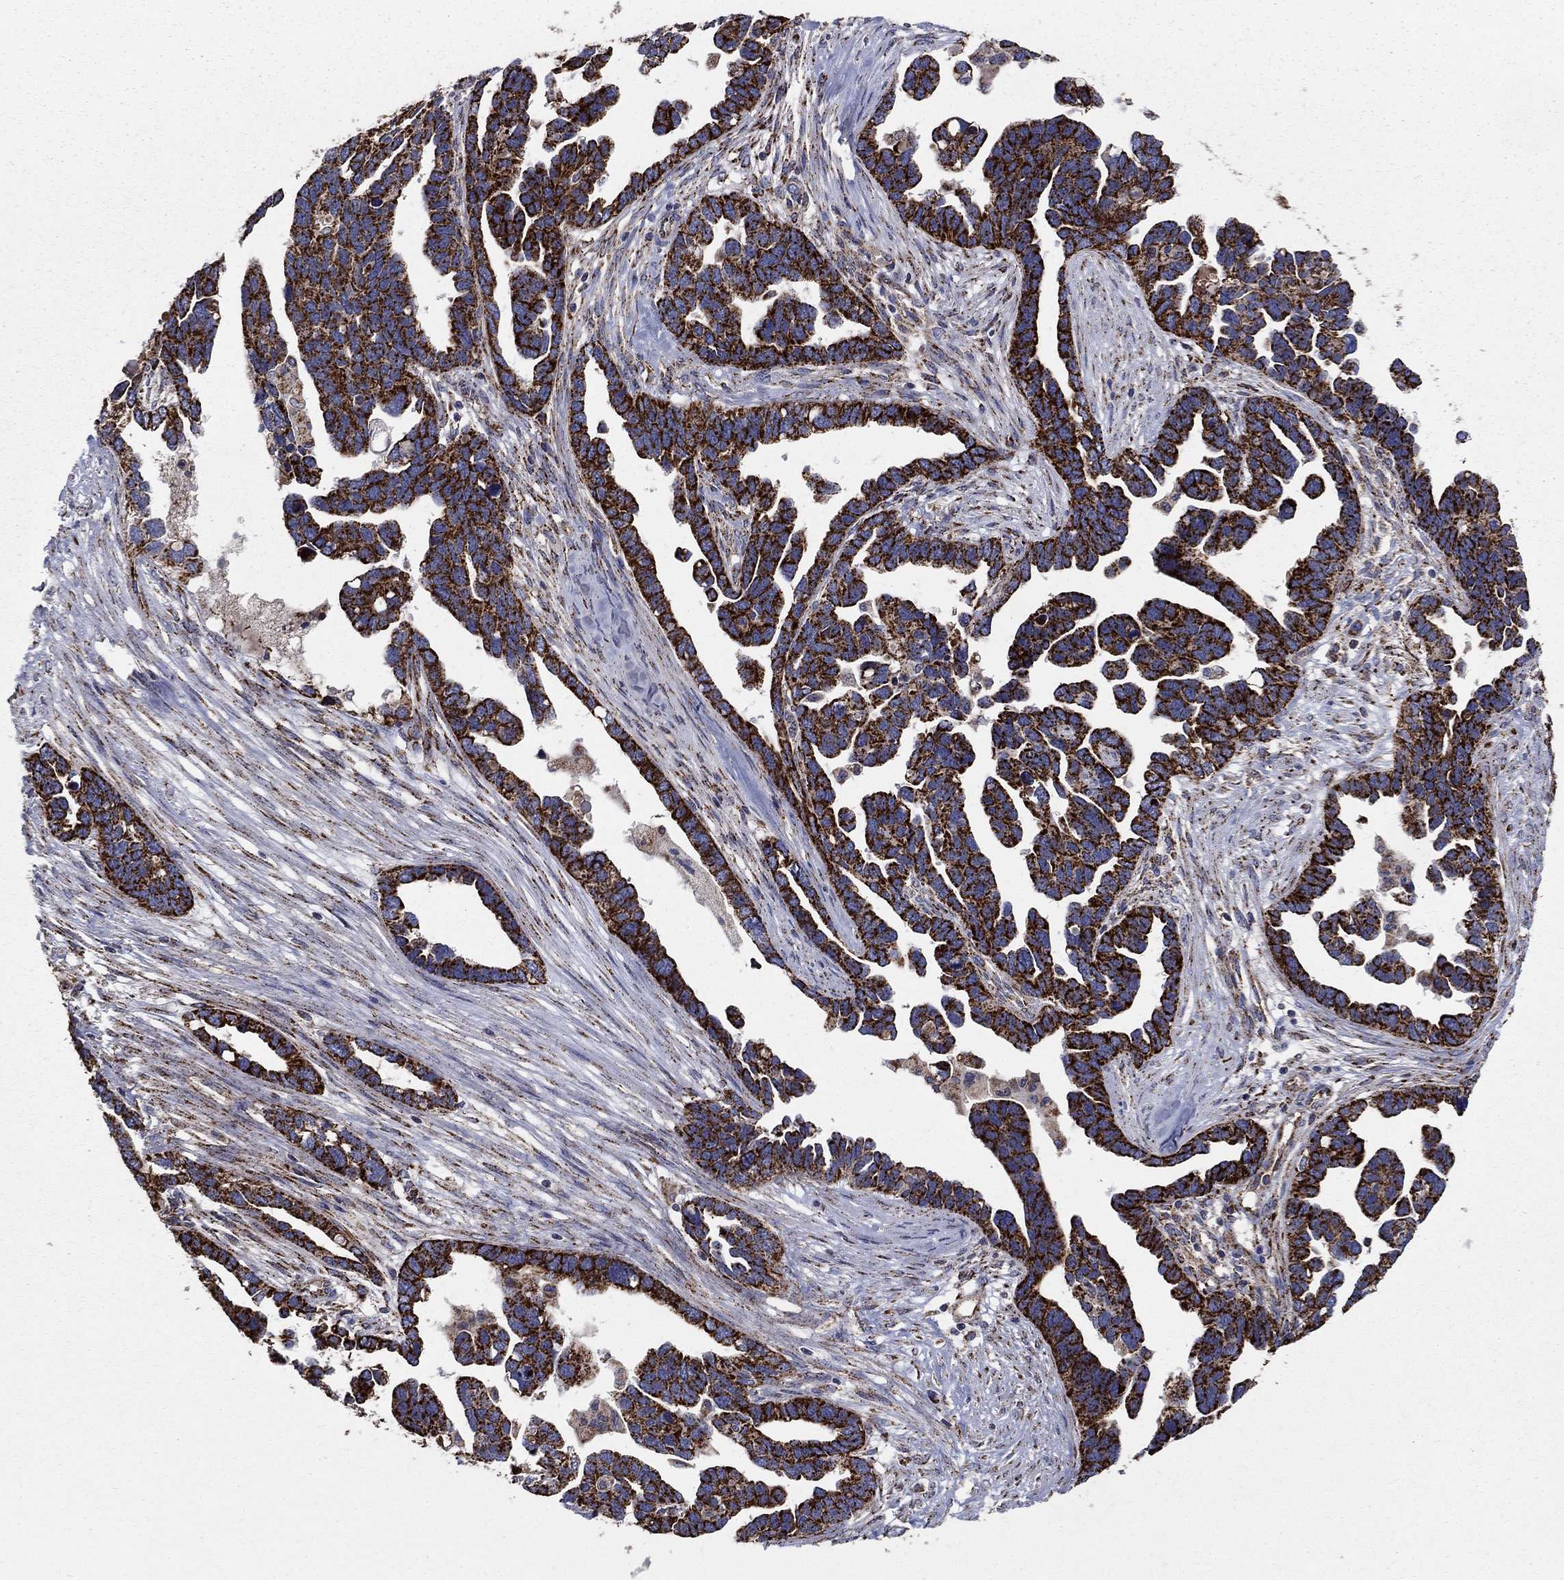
{"staining": {"intensity": "strong", "quantity": ">75%", "location": "cytoplasmic/membranous"}, "tissue": "ovarian cancer", "cell_type": "Tumor cells", "image_type": "cancer", "snomed": [{"axis": "morphology", "description": "Cystadenocarcinoma, serous, NOS"}, {"axis": "topography", "description": "Ovary"}], "caption": "Protein staining by IHC shows strong cytoplasmic/membranous staining in about >75% of tumor cells in serous cystadenocarcinoma (ovarian). The protein is shown in brown color, while the nuclei are stained blue.", "gene": "GCSH", "patient": {"sex": "female", "age": 54}}